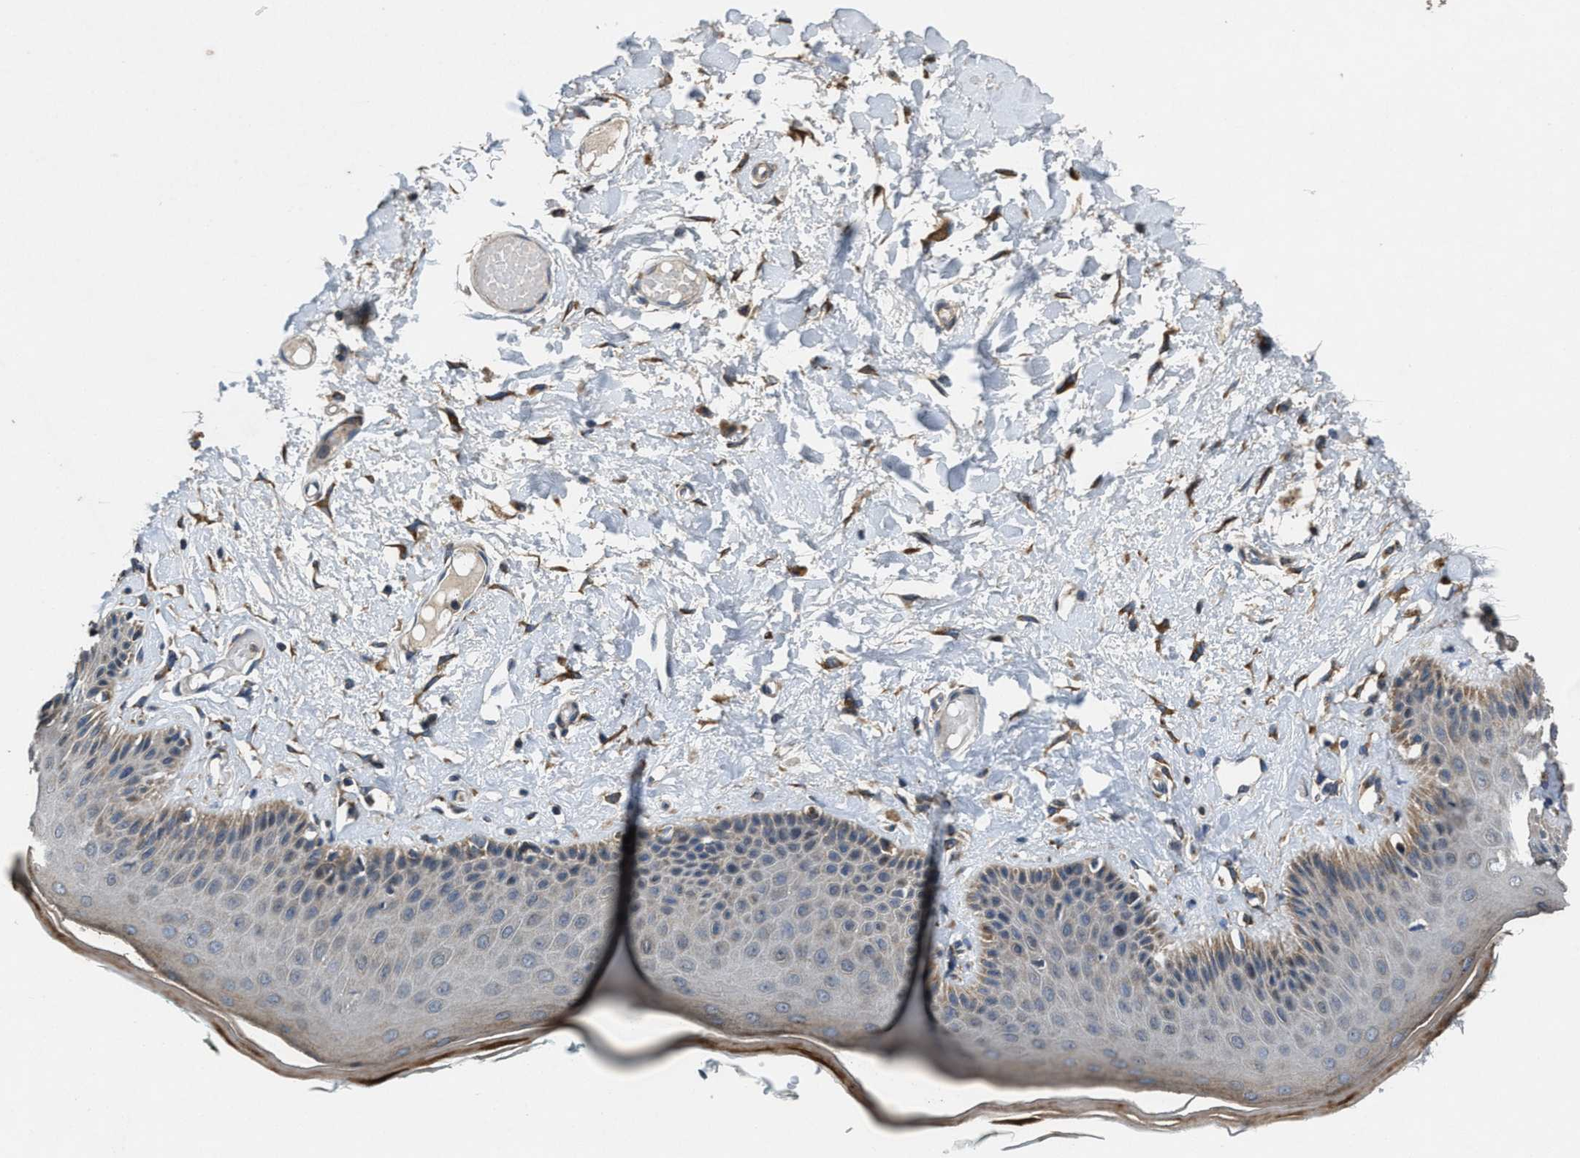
{"staining": {"intensity": "moderate", "quantity": "<25%", "location": "cytoplasmic/membranous"}, "tissue": "skin", "cell_type": "Epidermal cells", "image_type": "normal", "snomed": [{"axis": "morphology", "description": "Normal tissue, NOS"}, {"axis": "topography", "description": "Vulva"}], "caption": "Skin stained with DAB IHC demonstrates low levels of moderate cytoplasmic/membranous staining in about <25% of epidermal cells.", "gene": "PDP1", "patient": {"sex": "female", "age": 73}}